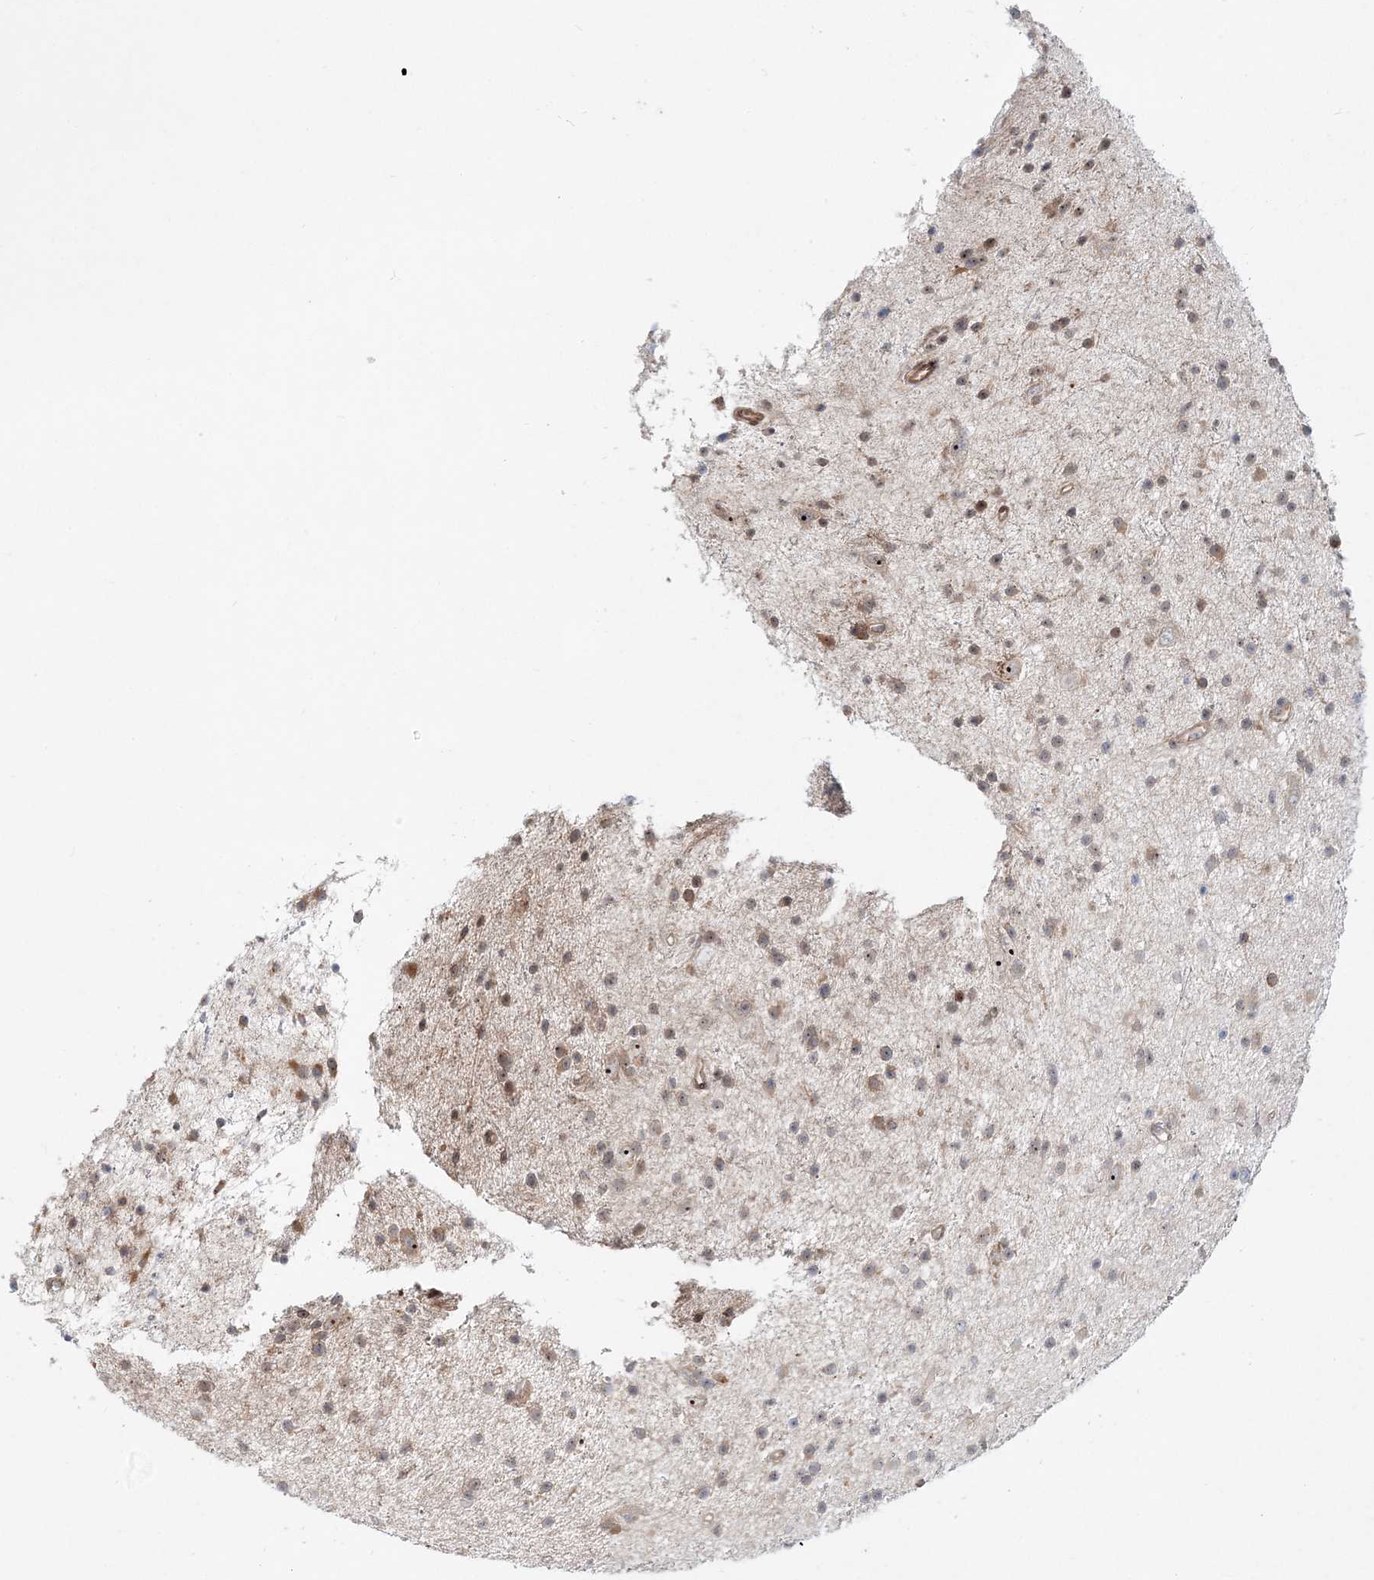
{"staining": {"intensity": "weak", "quantity": "<25%", "location": "cytoplasmic/membranous"}, "tissue": "glioma", "cell_type": "Tumor cells", "image_type": "cancer", "snomed": [{"axis": "morphology", "description": "Glioma, malignant, Low grade"}, {"axis": "topography", "description": "Cerebral cortex"}], "caption": "IHC photomicrograph of neoplastic tissue: human malignant glioma (low-grade) stained with DAB (3,3'-diaminobenzidine) displays no significant protein staining in tumor cells. (Immunohistochemistry, brightfield microscopy, high magnification).", "gene": "CXXC5", "patient": {"sex": "female", "age": 39}}